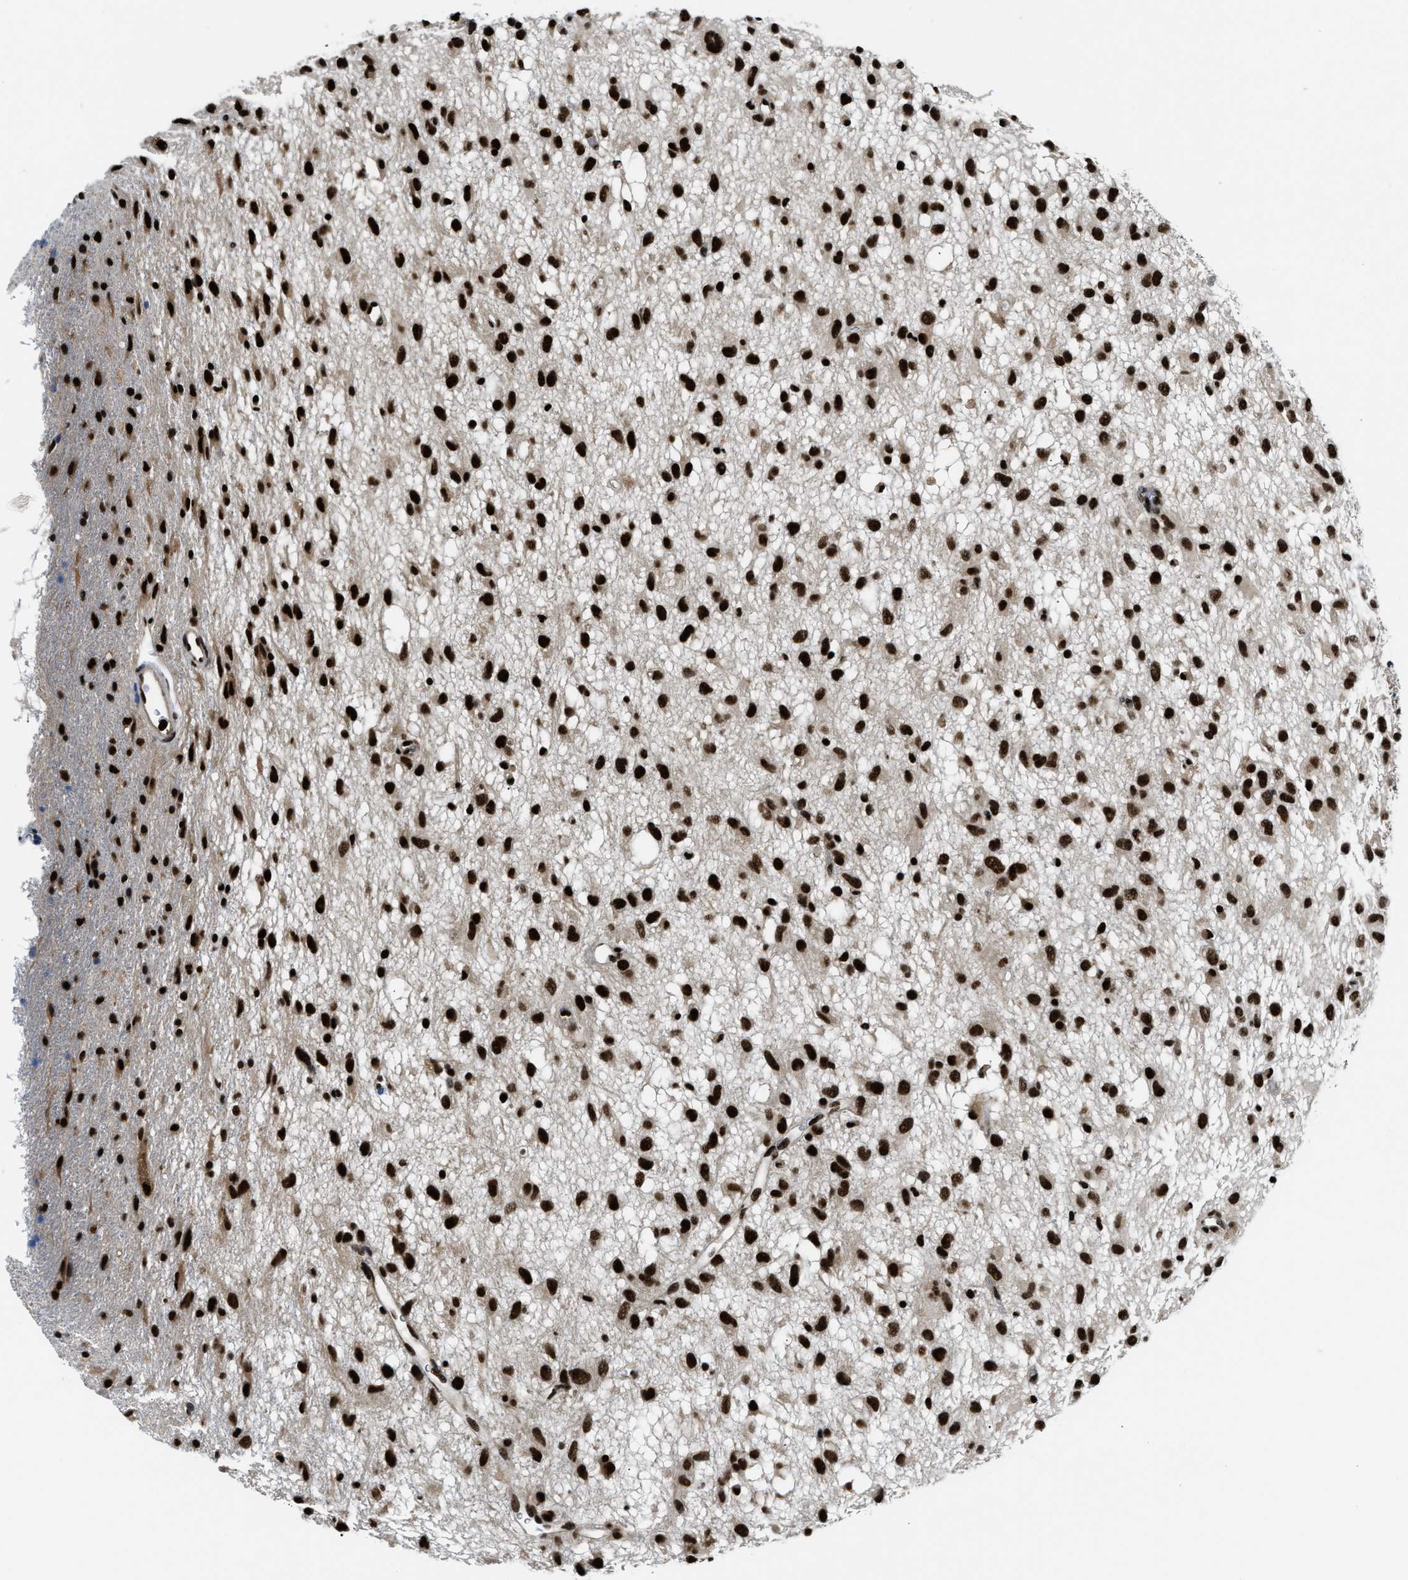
{"staining": {"intensity": "strong", "quantity": ">75%", "location": "nuclear"}, "tissue": "glioma", "cell_type": "Tumor cells", "image_type": "cancer", "snomed": [{"axis": "morphology", "description": "Glioma, malignant, Low grade"}, {"axis": "topography", "description": "Brain"}], "caption": "Protein expression analysis of malignant low-grade glioma demonstrates strong nuclear positivity in about >75% of tumor cells.", "gene": "CCNDBP1", "patient": {"sex": "male", "age": 77}}